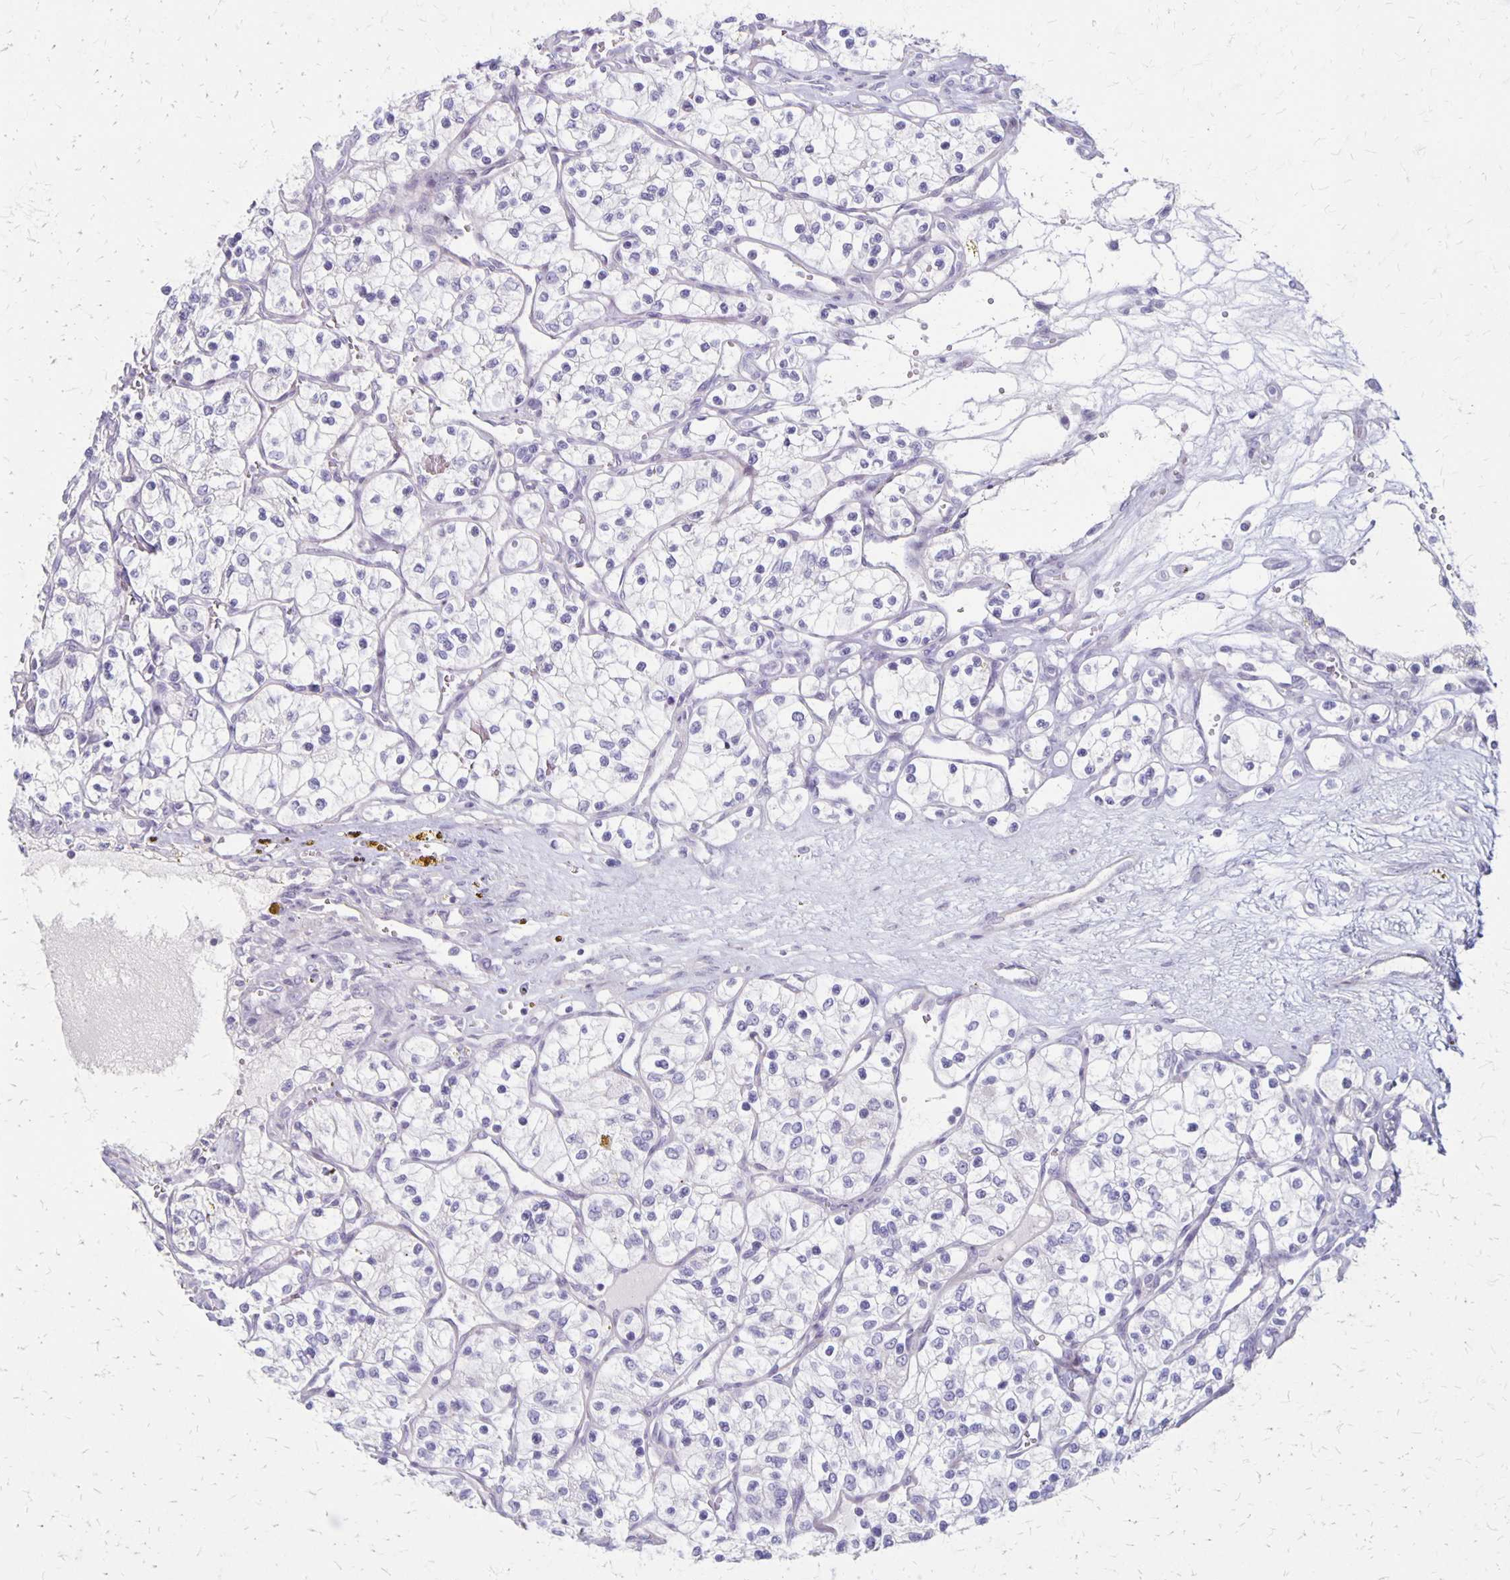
{"staining": {"intensity": "negative", "quantity": "none", "location": "none"}, "tissue": "renal cancer", "cell_type": "Tumor cells", "image_type": "cancer", "snomed": [{"axis": "morphology", "description": "Adenocarcinoma, NOS"}, {"axis": "topography", "description": "Kidney"}], "caption": "An immunohistochemistry (IHC) photomicrograph of renal cancer (adenocarcinoma) is shown. There is no staining in tumor cells of renal cancer (adenocarcinoma).", "gene": "HOMER1", "patient": {"sex": "female", "age": 69}}